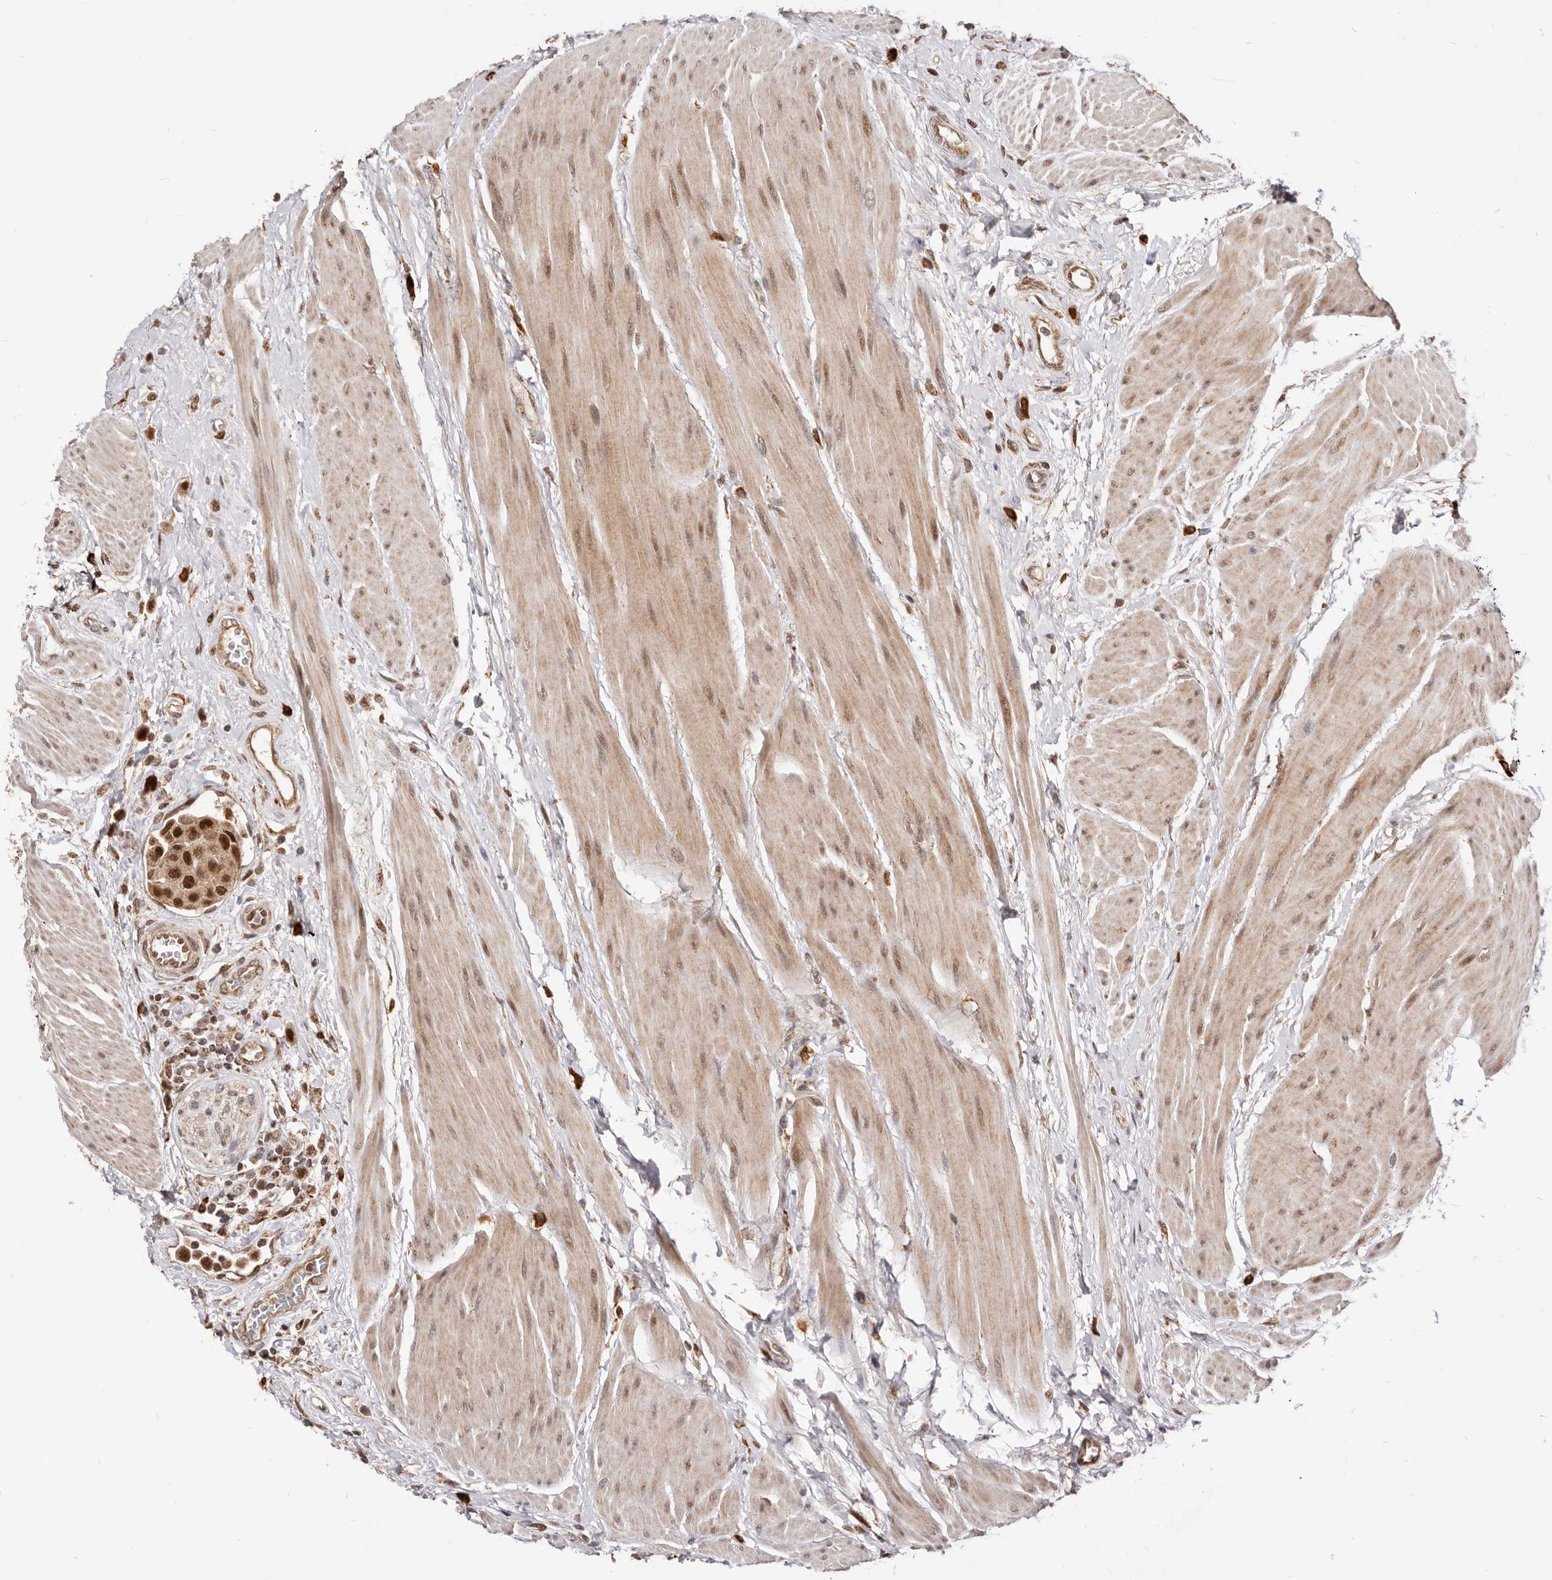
{"staining": {"intensity": "strong", "quantity": ">75%", "location": "cytoplasmic/membranous,nuclear"}, "tissue": "urothelial cancer", "cell_type": "Tumor cells", "image_type": "cancer", "snomed": [{"axis": "morphology", "description": "Urothelial carcinoma, High grade"}, {"axis": "topography", "description": "Urinary bladder"}], "caption": "High-power microscopy captured an IHC photomicrograph of urothelial cancer, revealing strong cytoplasmic/membranous and nuclear expression in about >75% of tumor cells.", "gene": "SEC14L1", "patient": {"sex": "male", "age": 50}}